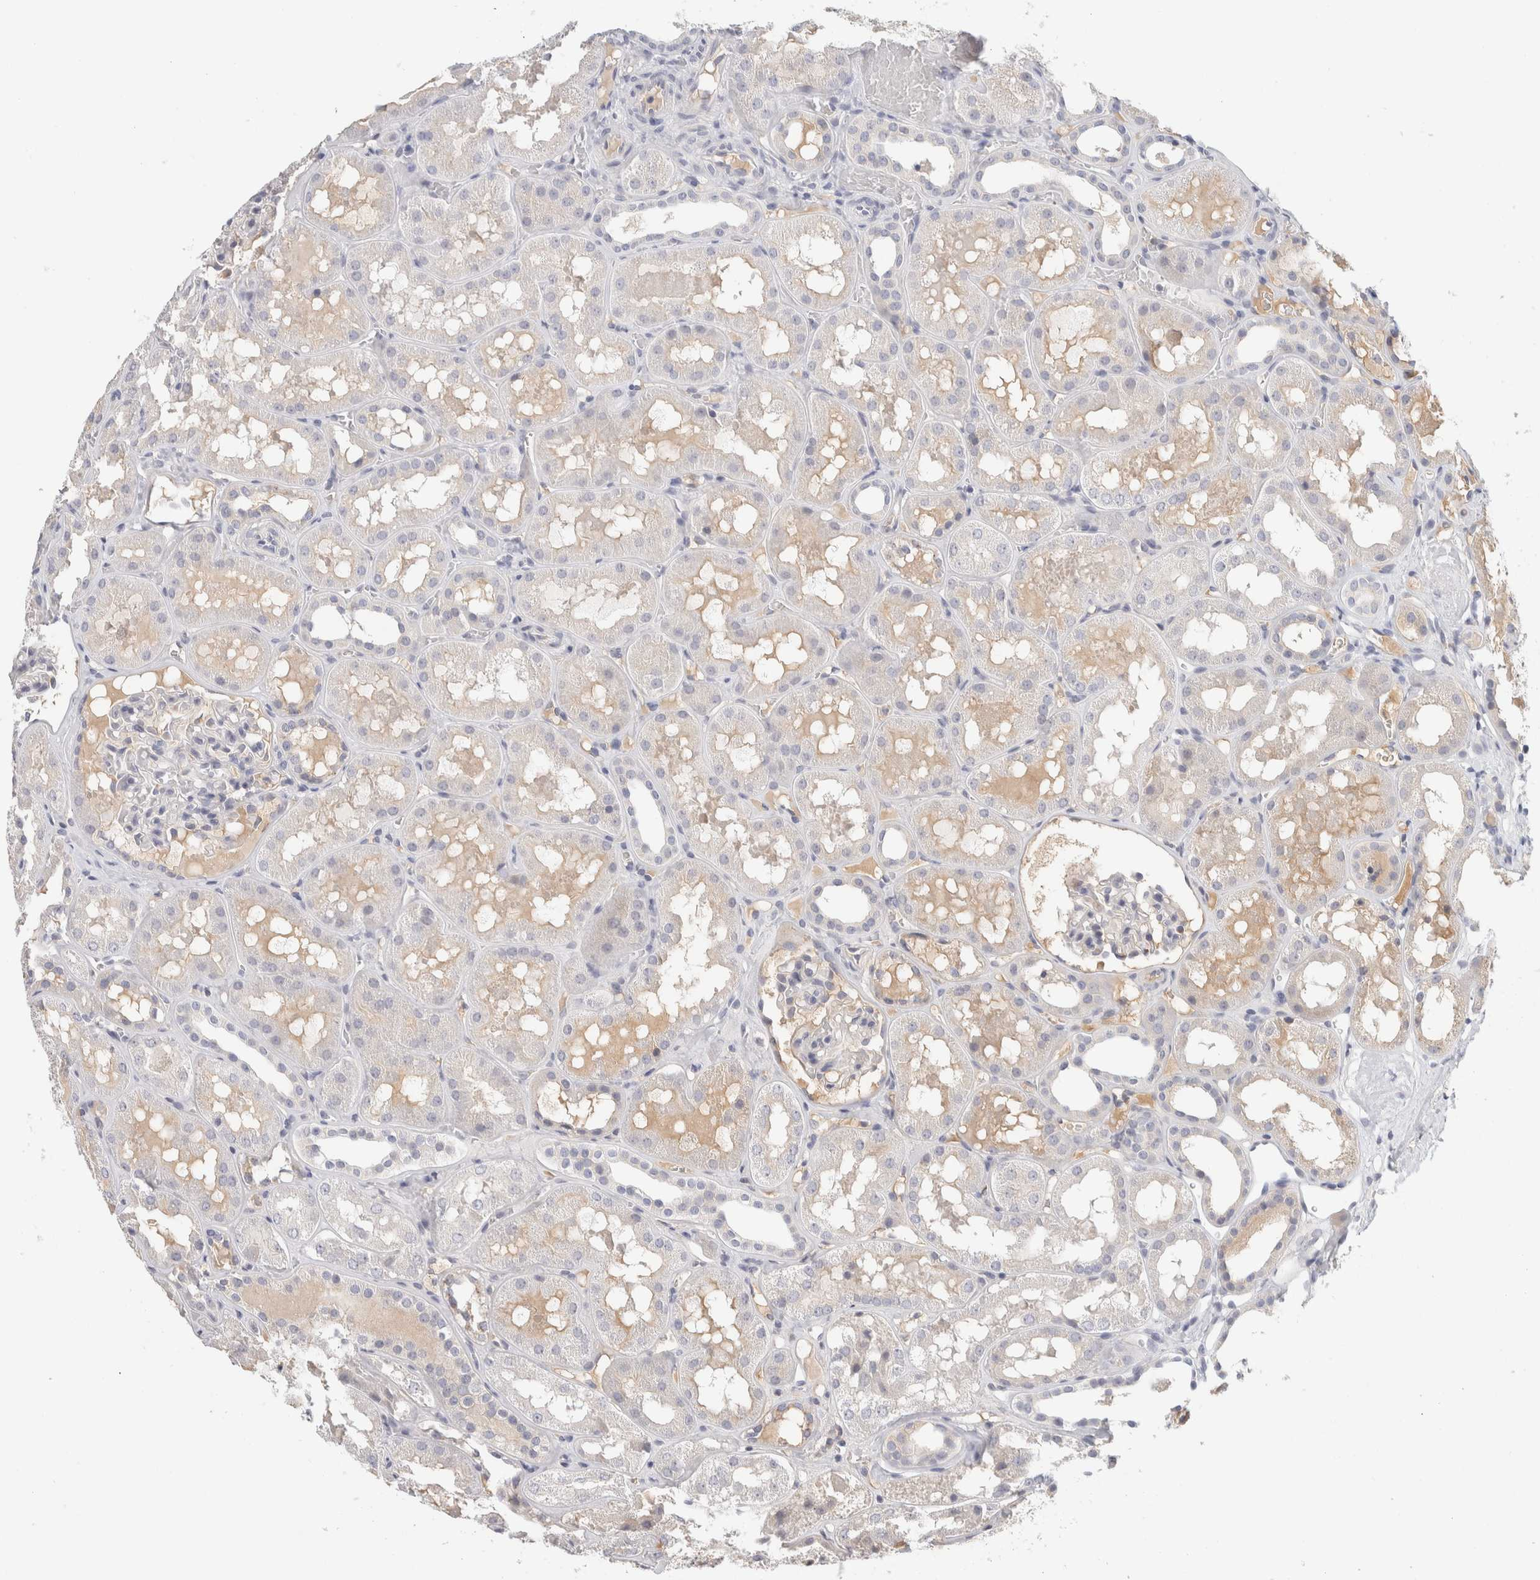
{"staining": {"intensity": "moderate", "quantity": "<25%", "location": "cytoplasmic/membranous"}, "tissue": "kidney", "cell_type": "Cells in glomeruli", "image_type": "normal", "snomed": [{"axis": "morphology", "description": "Normal tissue, NOS"}, {"axis": "topography", "description": "Kidney"}, {"axis": "topography", "description": "Urinary bladder"}], "caption": "Moderate cytoplasmic/membranous protein positivity is identified in approximately <25% of cells in glomeruli in kidney. The staining was performed using DAB to visualize the protein expression in brown, while the nuclei were stained in blue with hematoxylin (Magnification: 20x).", "gene": "STK31", "patient": {"sex": "male", "age": 16}}